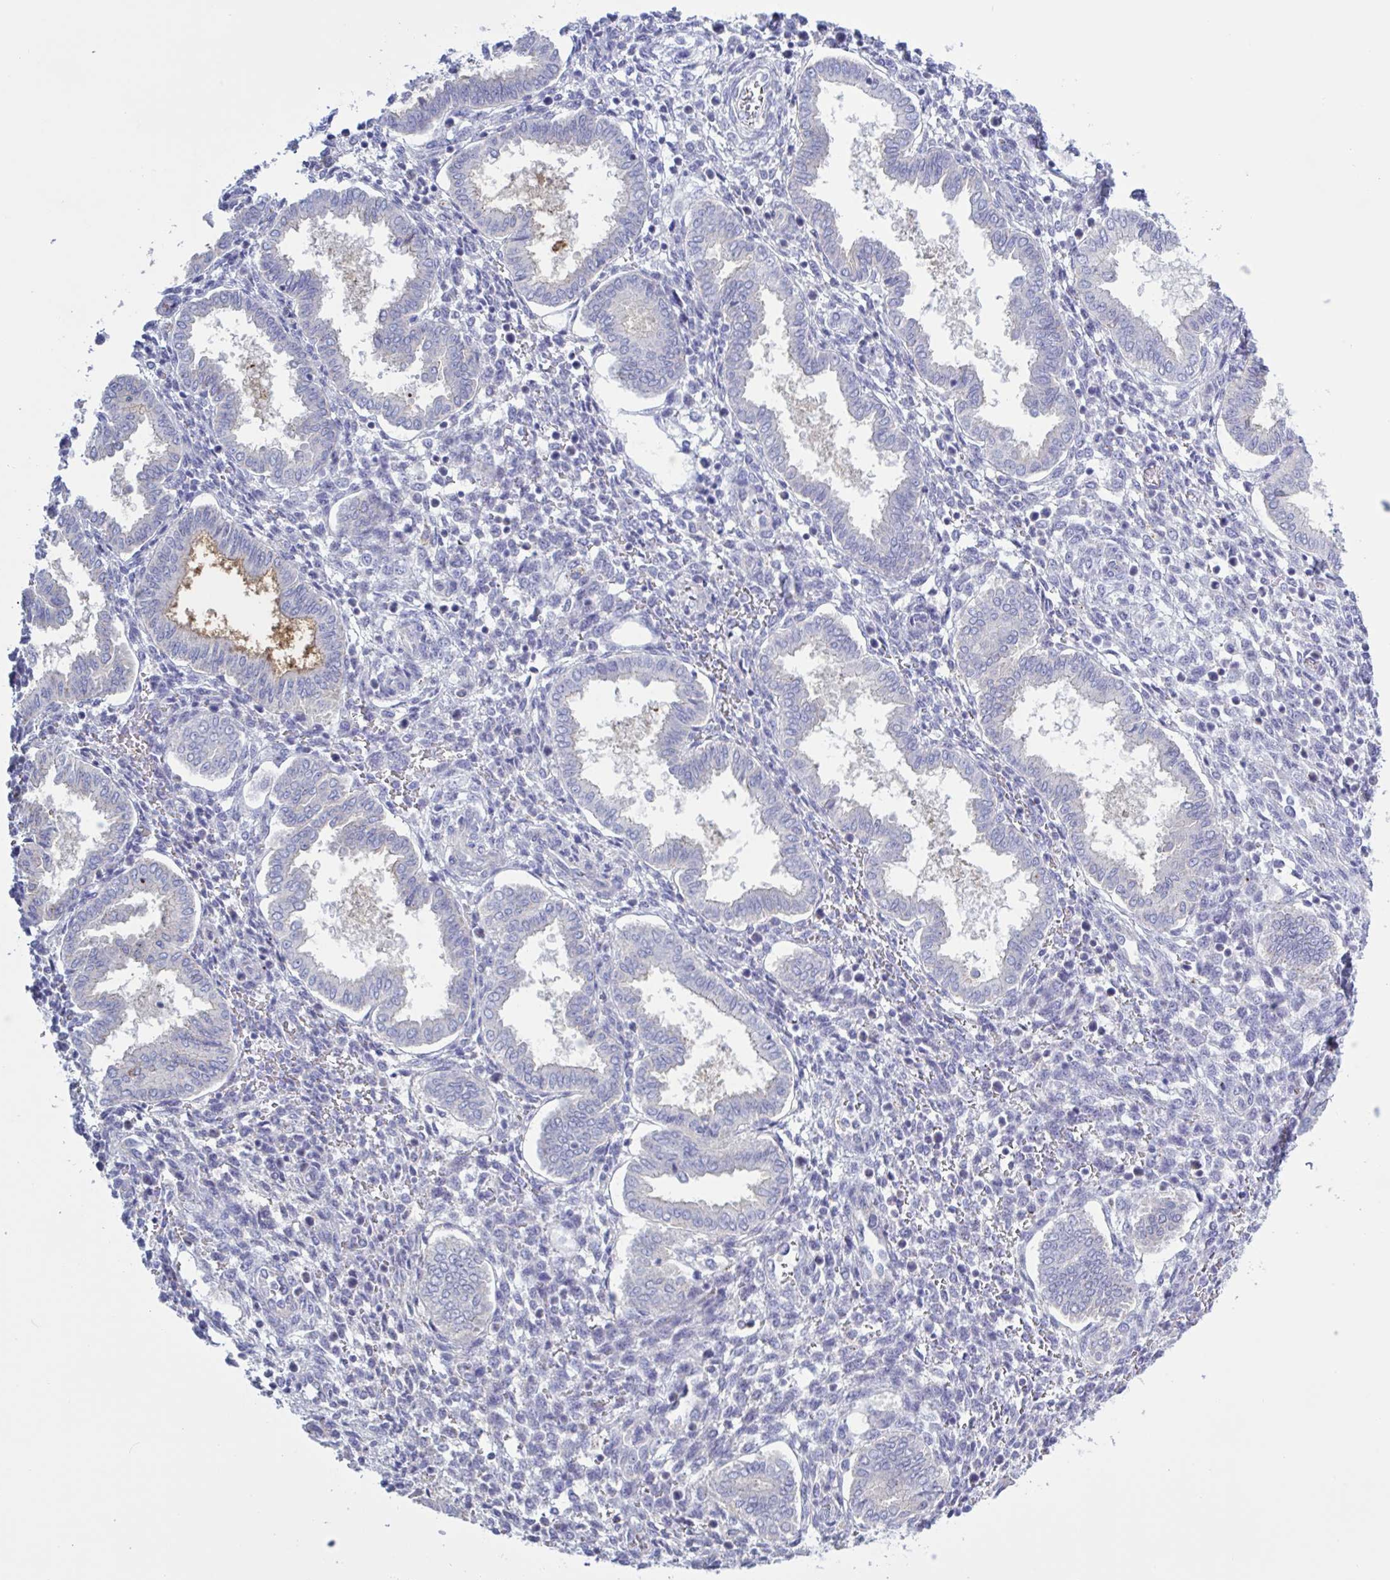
{"staining": {"intensity": "negative", "quantity": "none", "location": "none"}, "tissue": "endometrium", "cell_type": "Cells in endometrial stroma", "image_type": "normal", "snomed": [{"axis": "morphology", "description": "Normal tissue, NOS"}, {"axis": "topography", "description": "Endometrium"}], "caption": "Immunohistochemistry (IHC) of unremarkable human endometrium reveals no positivity in cells in endometrial stroma.", "gene": "CHMP5", "patient": {"sex": "female", "age": 24}}